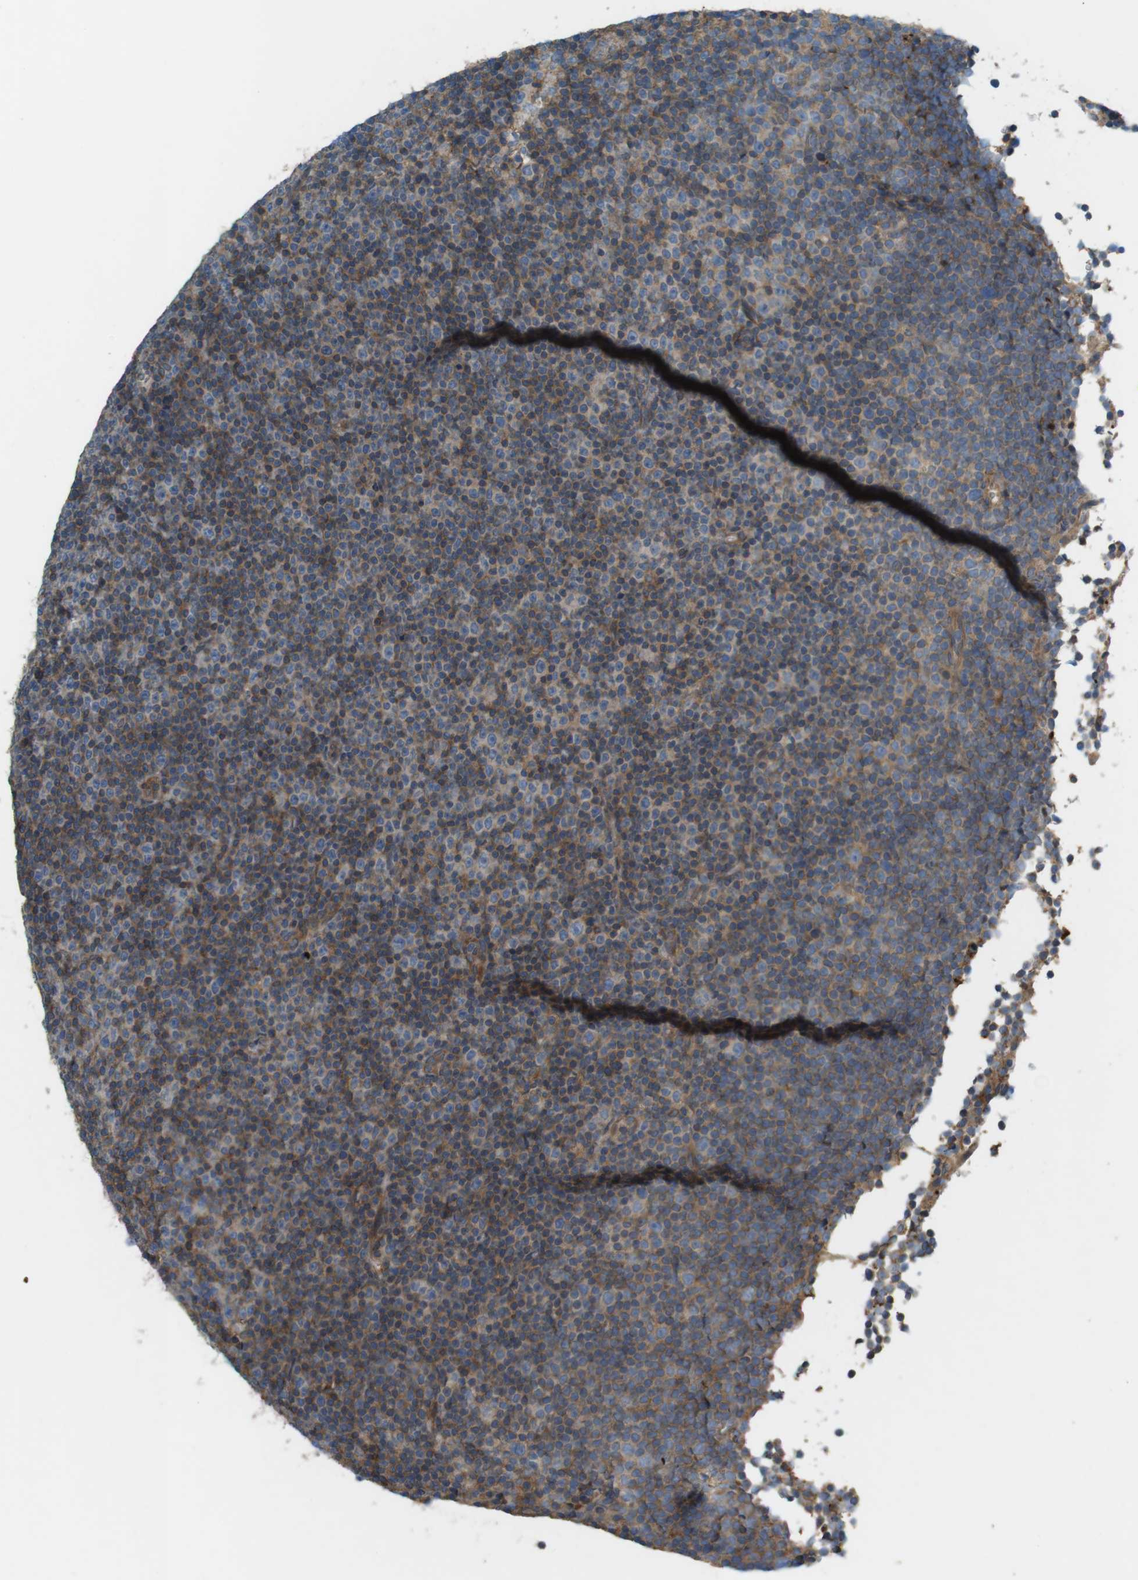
{"staining": {"intensity": "weak", "quantity": "25%-75%", "location": "cytoplasmic/membranous"}, "tissue": "lymphoma", "cell_type": "Tumor cells", "image_type": "cancer", "snomed": [{"axis": "morphology", "description": "Malignant lymphoma, non-Hodgkin's type, Low grade"}, {"axis": "topography", "description": "Lymph node"}], "caption": "A brown stain shows weak cytoplasmic/membranous expression of a protein in human malignant lymphoma, non-Hodgkin's type (low-grade) tumor cells. (DAB (3,3'-diaminobenzidine) = brown stain, brightfield microscopy at high magnification).", "gene": "DDAH2", "patient": {"sex": "female", "age": 67}}